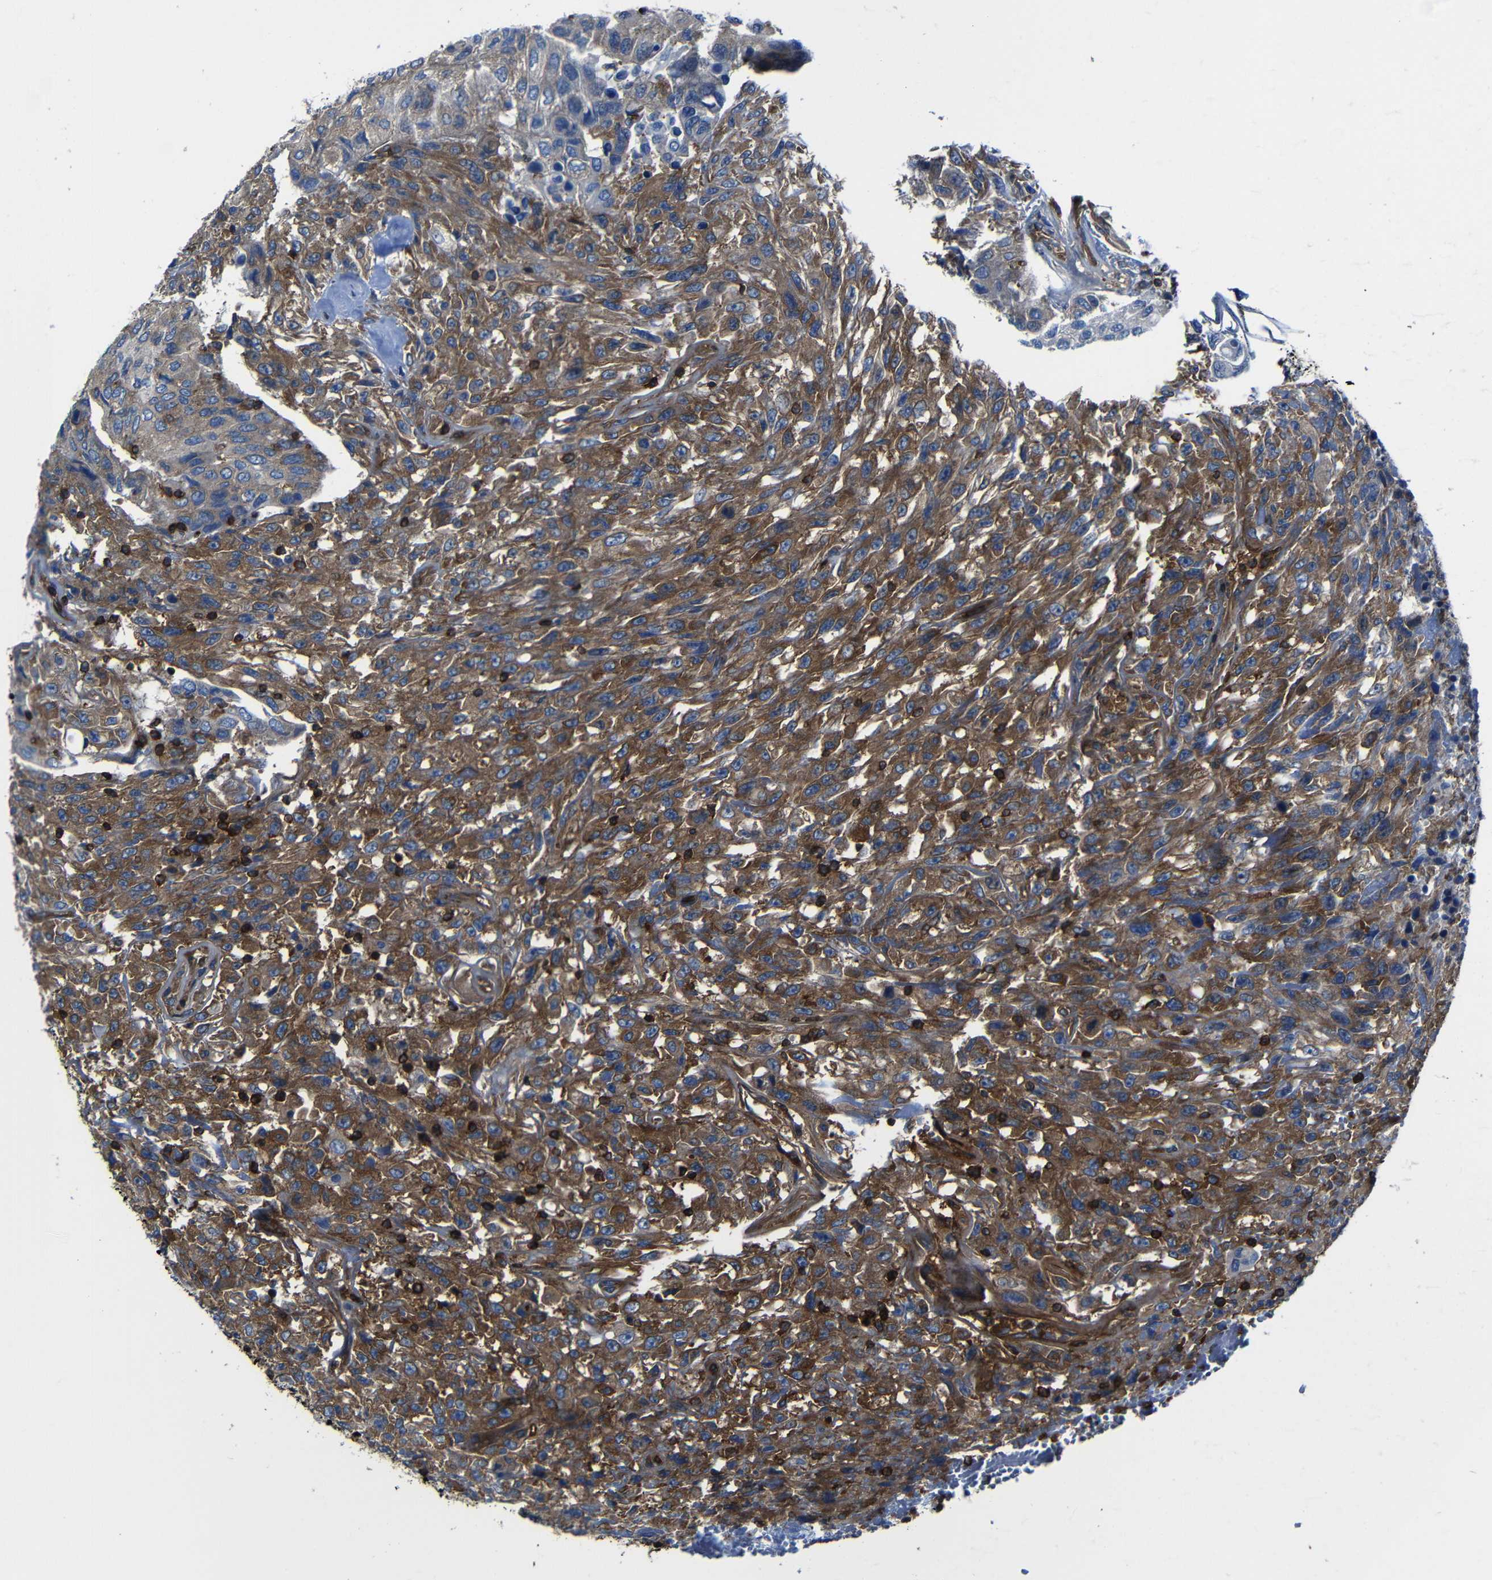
{"staining": {"intensity": "moderate", "quantity": ">75%", "location": "cytoplasmic/membranous"}, "tissue": "urothelial cancer", "cell_type": "Tumor cells", "image_type": "cancer", "snomed": [{"axis": "morphology", "description": "Urothelial carcinoma, High grade"}, {"axis": "topography", "description": "Urinary bladder"}], "caption": "Protein expression analysis of human urothelial carcinoma (high-grade) reveals moderate cytoplasmic/membranous positivity in approximately >75% of tumor cells.", "gene": "ARHGEF1", "patient": {"sex": "male", "age": 66}}